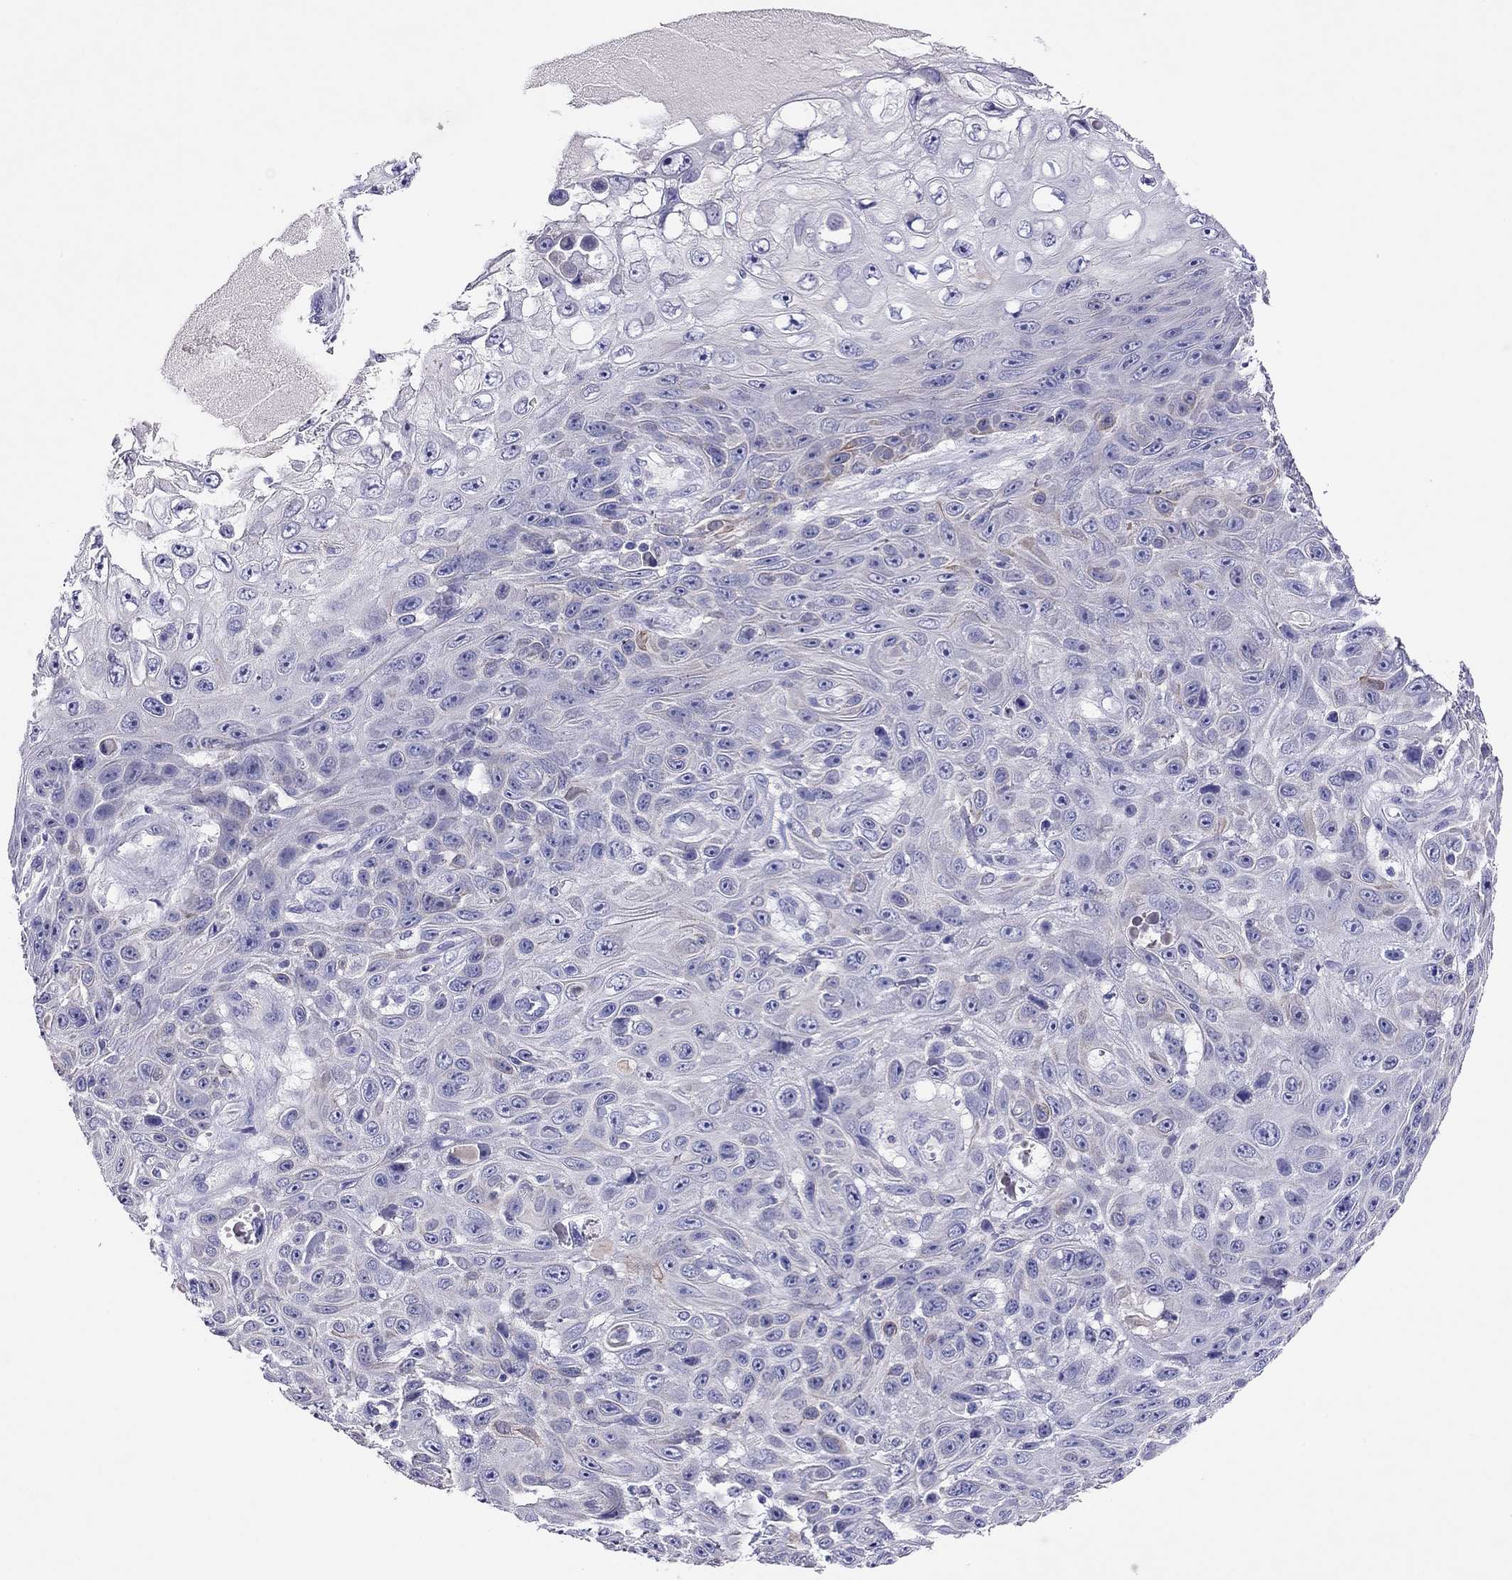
{"staining": {"intensity": "negative", "quantity": "none", "location": "none"}, "tissue": "skin cancer", "cell_type": "Tumor cells", "image_type": "cancer", "snomed": [{"axis": "morphology", "description": "Squamous cell carcinoma, NOS"}, {"axis": "topography", "description": "Skin"}], "caption": "This image is of skin cancer (squamous cell carcinoma) stained with immunohistochemistry to label a protein in brown with the nuclei are counter-stained blue. There is no expression in tumor cells.", "gene": "CAPNS2", "patient": {"sex": "male", "age": 82}}